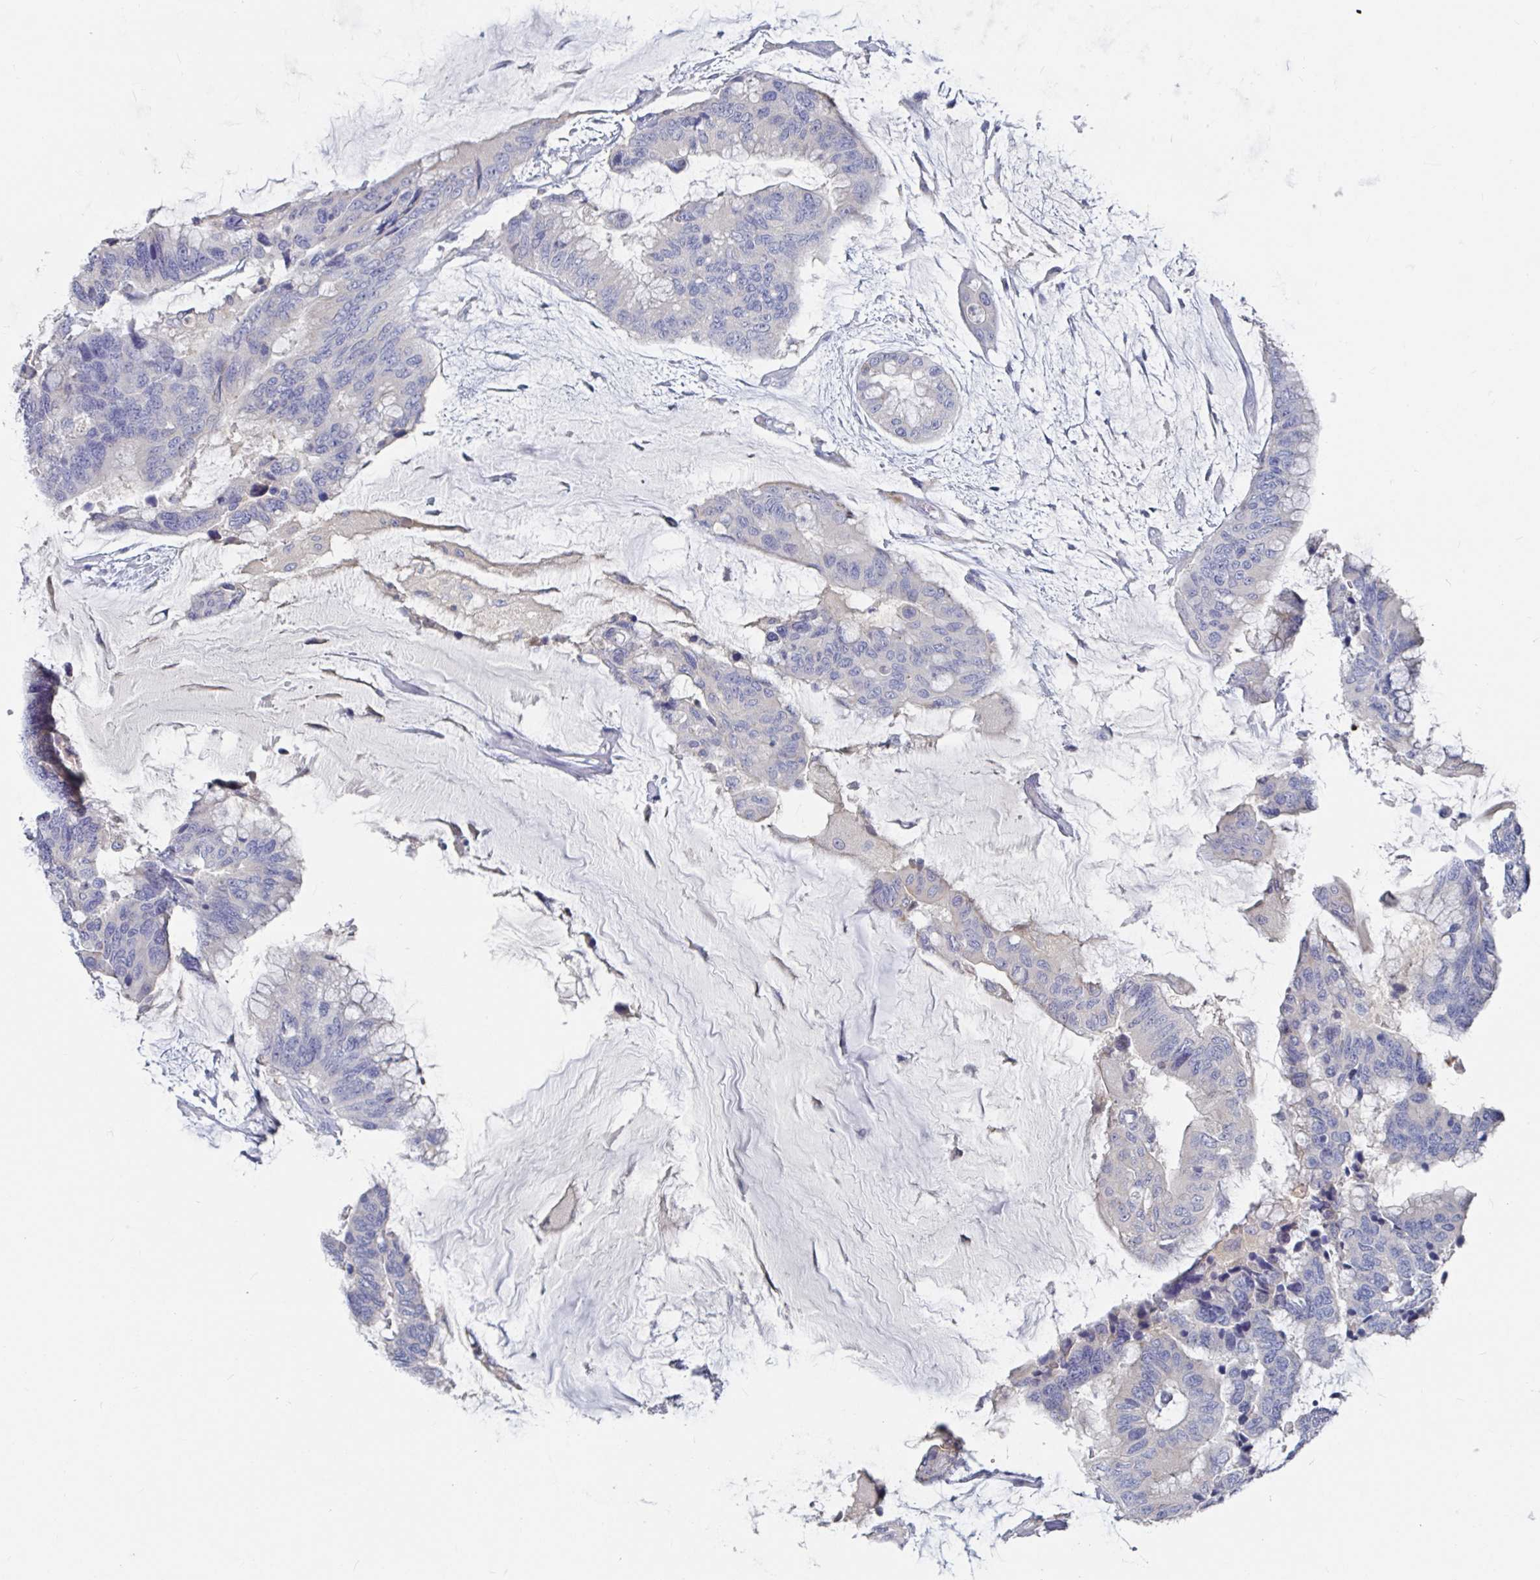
{"staining": {"intensity": "negative", "quantity": "none", "location": "none"}, "tissue": "colorectal cancer", "cell_type": "Tumor cells", "image_type": "cancer", "snomed": [{"axis": "morphology", "description": "Adenocarcinoma, NOS"}, {"axis": "topography", "description": "Rectum"}], "caption": "The histopathology image shows no staining of tumor cells in colorectal adenocarcinoma. (Immunohistochemistry, brightfield microscopy, high magnification).", "gene": "GPR148", "patient": {"sex": "female", "age": 59}}